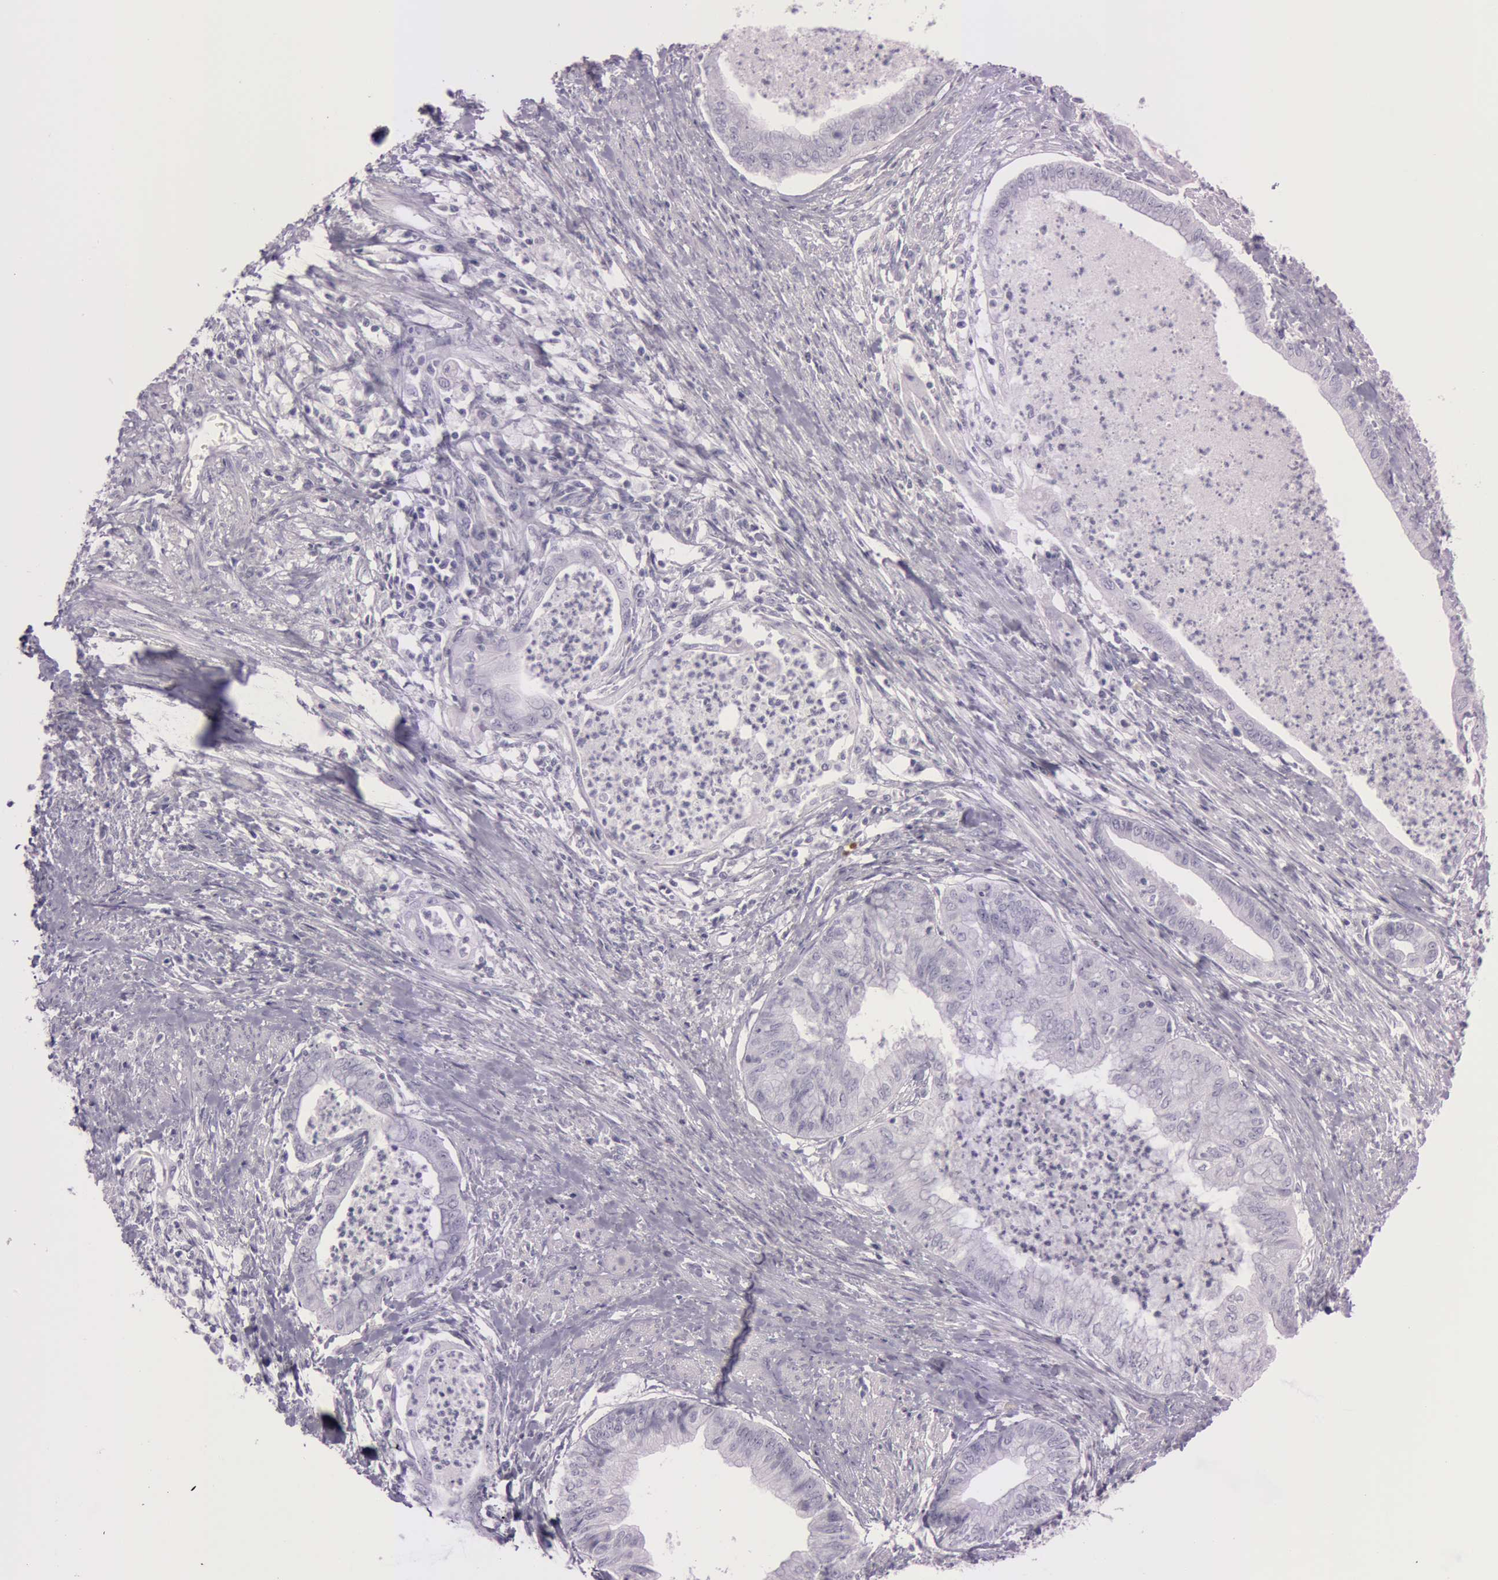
{"staining": {"intensity": "negative", "quantity": "none", "location": "none"}, "tissue": "endometrial cancer", "cell_type": "Tumor cells", "image_type": "cancer", "snomed": [{"axis": "morphology", "description": "Necrosis, NOS"}, {"axis": "morphology", "description": "Adenocarcinoma, NOS"}, {"axis": "topography", "description": "Endometrium"}], "caption": "Endometrial cancer (adenocarcinoma) stained for a protein using immunohistochemistry exhibits no staining tumor cells.", "gene": "S100A7", "patient": {"sex": "female", "age": 79}}